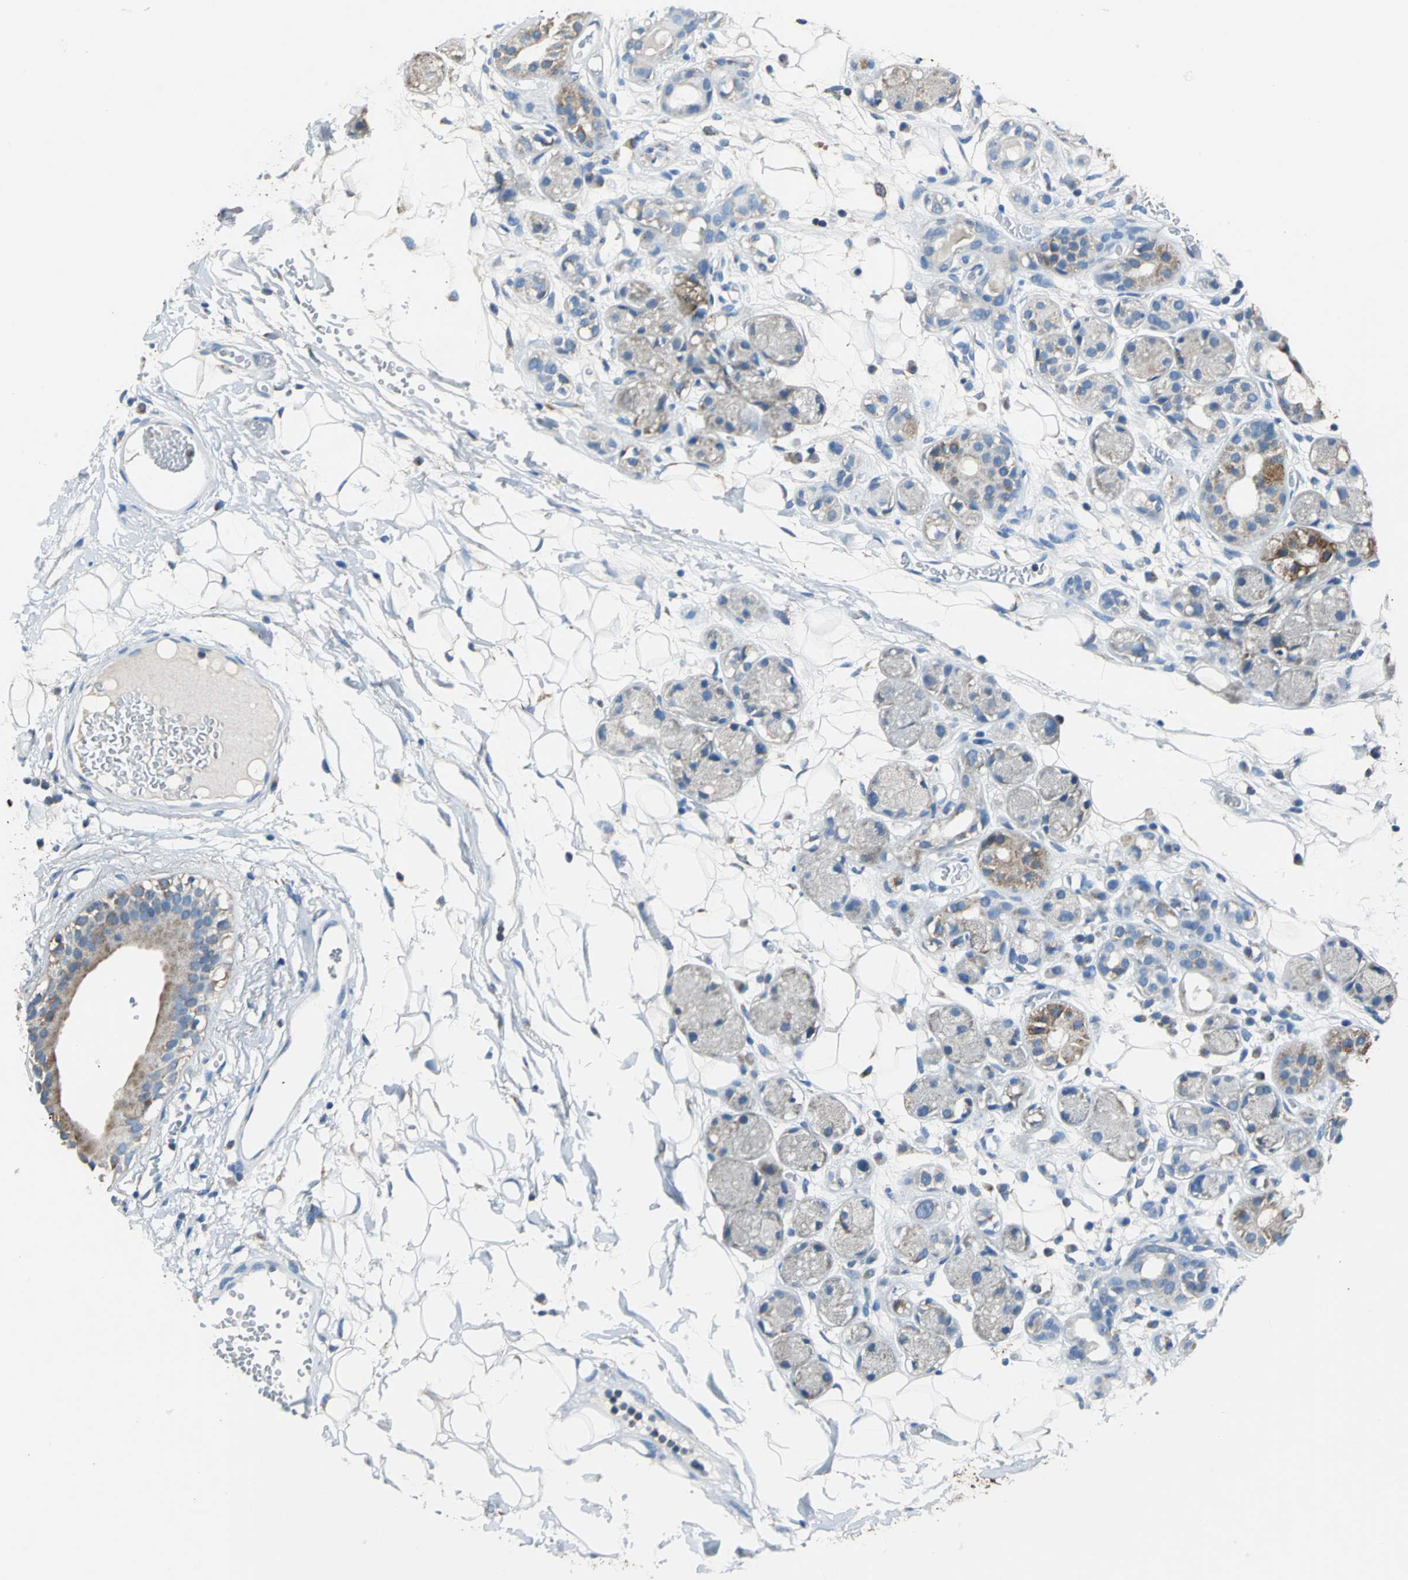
{"staining": {"intensity": "moderate", "quantity": "25%-75%", "location": "cytoplasmic/membranous"}, "tissue": "adipose tissue", "cell_type": "Adipocytes", "image_type": "normal", "snomed": [{"axis": "morphology", "description": "Normal tissue, NOS"}, {"axis": "morphology", "description": "Inflammation, NOS"}, {"axis": "topography", "description": "Vascular tissue"}, {"axis": "topography", "description": "Salivary gland"}], "caption": "High-magnification brightfield microscopy of normal adipose tissue stained with DAB (3,3'-diaminobenzidine) (brown) and counterstained with hematoxylin (blue). adipocytes exhibit moderate cytoplasmic/membranous expression is present in approximately25%-75% of cells. The protein is stained brown, and the nuclei are stained in blue (DAB (3,3'-diaminobenzidine) IHC with brightfield microscopy, high magnification).", "gene": "ECH1", "patient": {"sex": "female", "age": 75}}